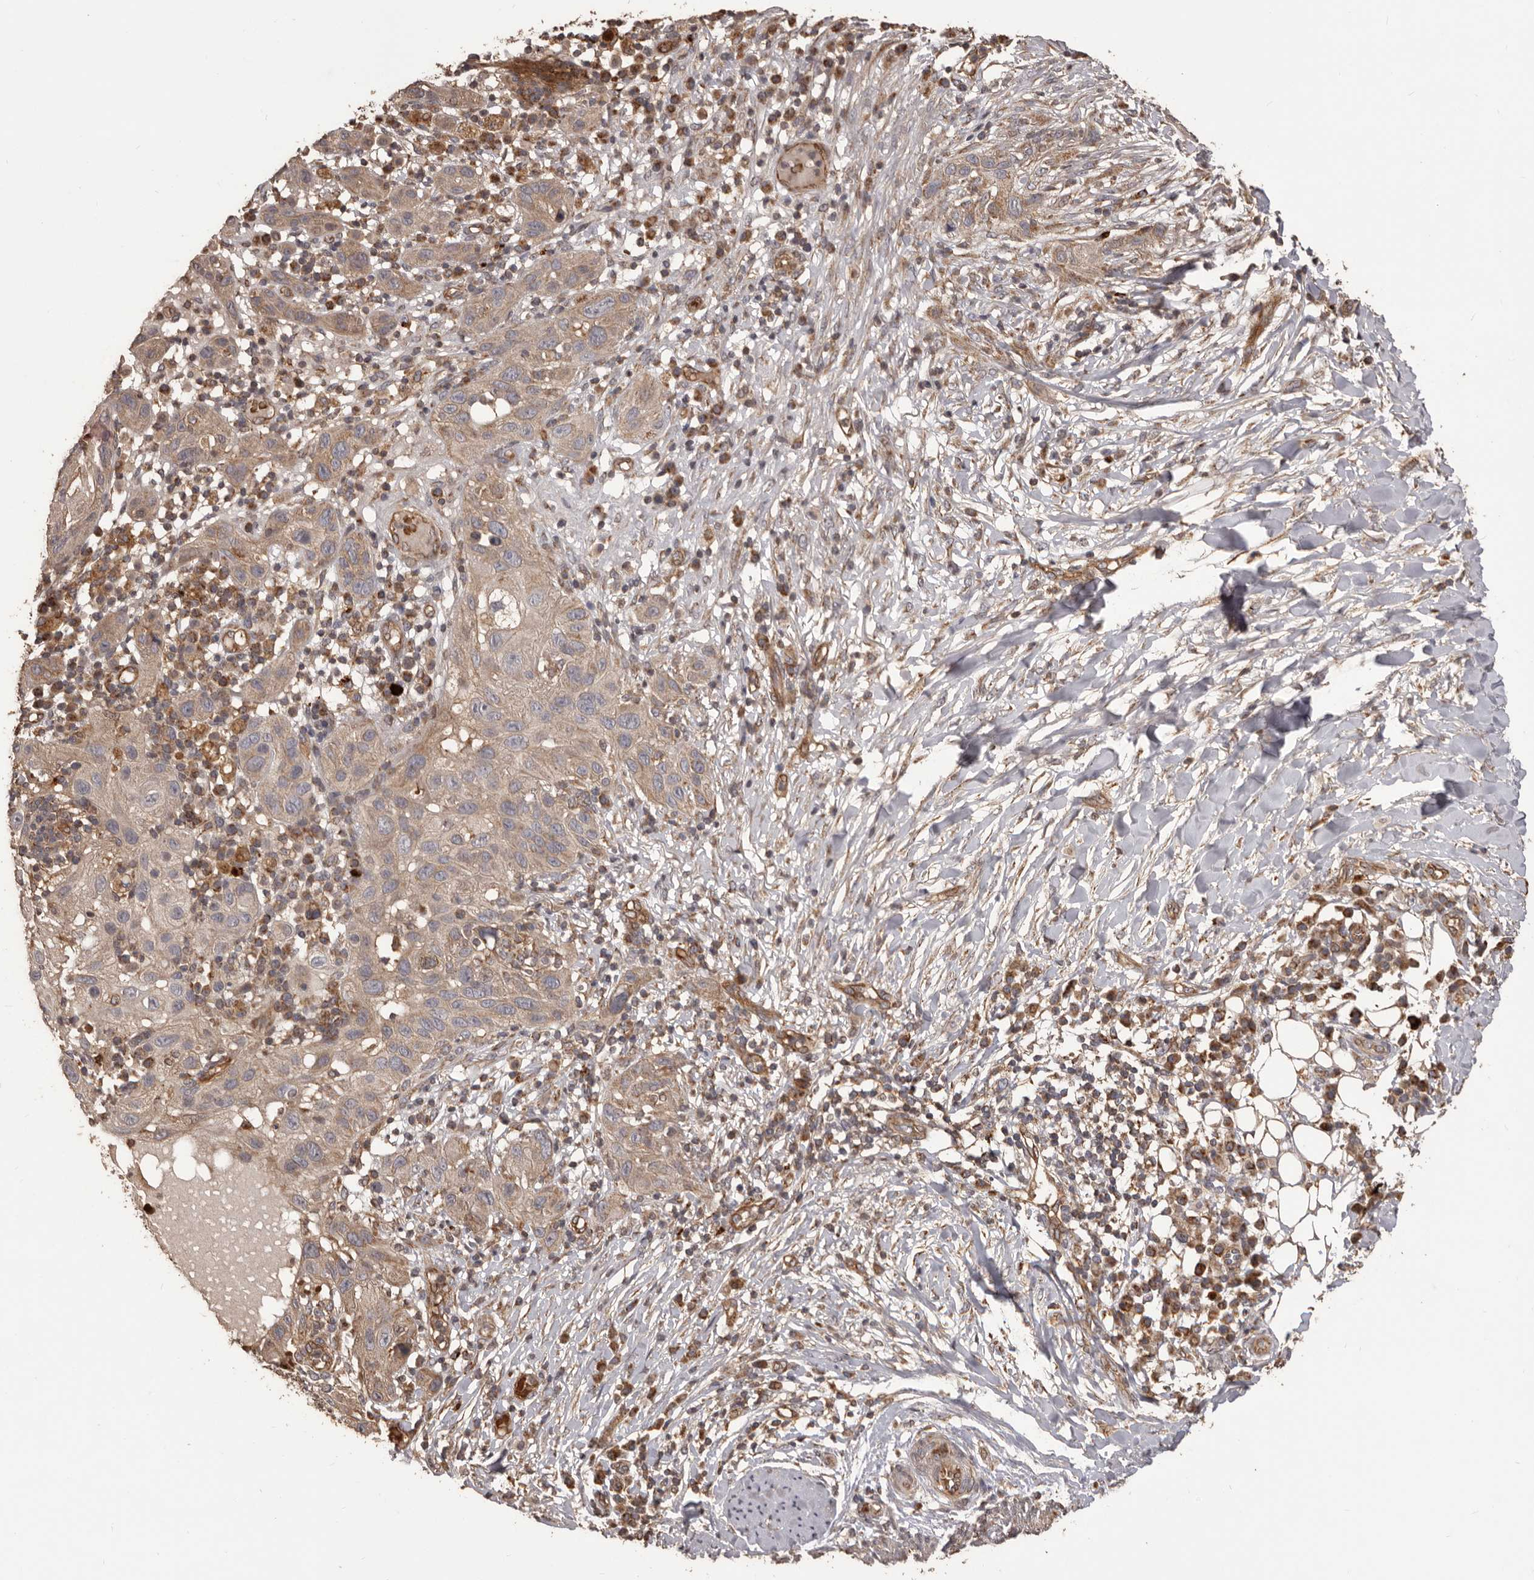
{"staining": {"intensity": "weak", "quantity": ">75%", "location": "cytoplasmic/membranous"}, "tissue": "skin cancer", "cell_type": "Tumor cells", "image_type": "cancer", "snomed": [{"axis": "morphology", "description": "Normal tissue, NOS"}, {"axis": "morphology", "description": "Squamous cell carcinoma, NOS"}, {"axis": "topography", "description": "Skin"}], "caption": "This is an image of immunohistochemistry staining of skin cancer, which shows weak positivity in the cytoplasmic/membranous of tumor cells.", "gene": "QRSL1", "patient": {"sex": "female", "age": 96}}